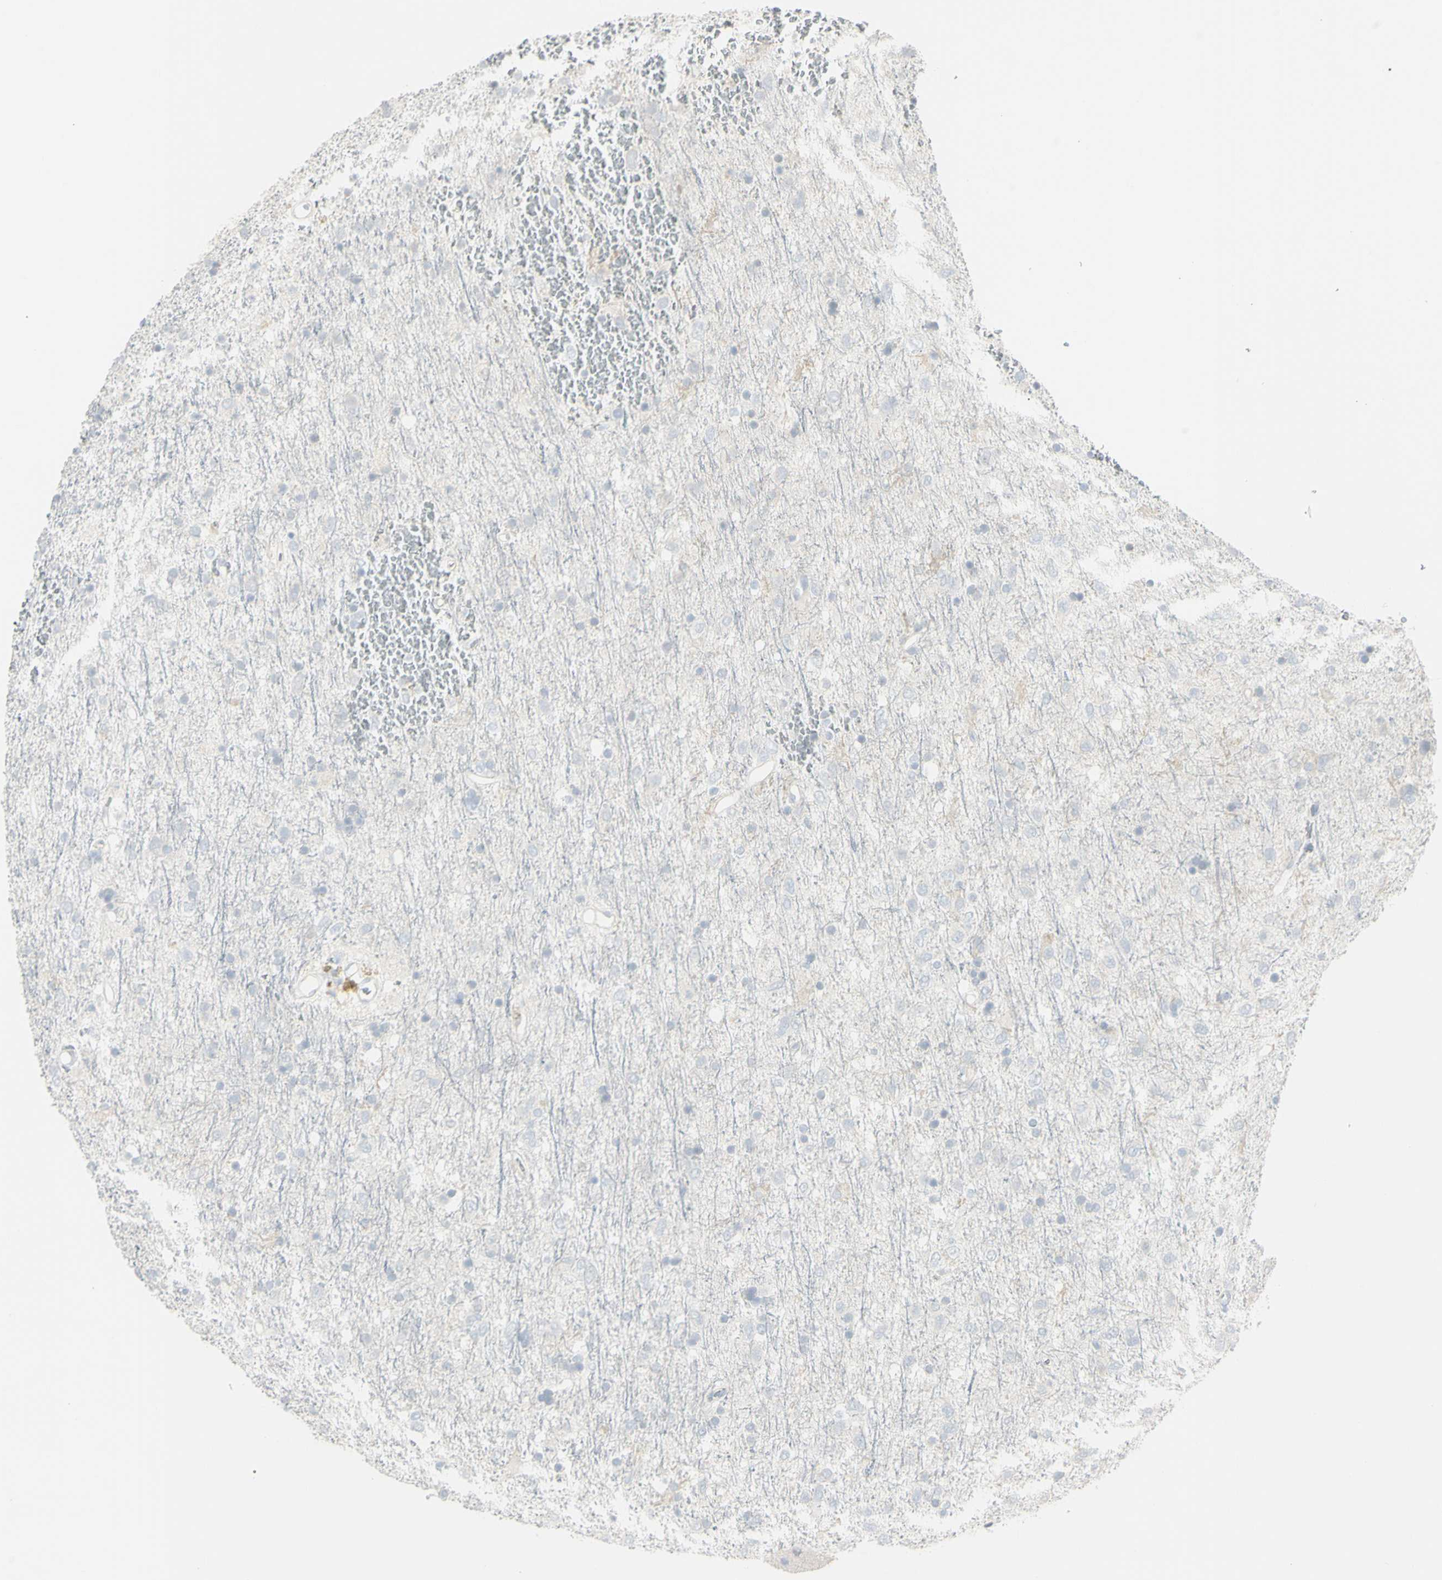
{"staining": {"intensity": "negative", "quantity": "none", "location": "none"}, "tissue": "glioma", "cell_type": "Tumor cells", "image_type": "cancer", "snomed": [{"axis": "morphology", "description": "Glioma, malignant, Low grade"}, {"axis": "topography", "description": "Brain"}], "caption": "A photomicrograph of glioma stained for a protein exhibits no brown staining in tumor cells. (Immunohistochemistry, brightfield microscopy, high magnification).", "gene": "PIP", "patient": {"sex": "male", "age": 77}}